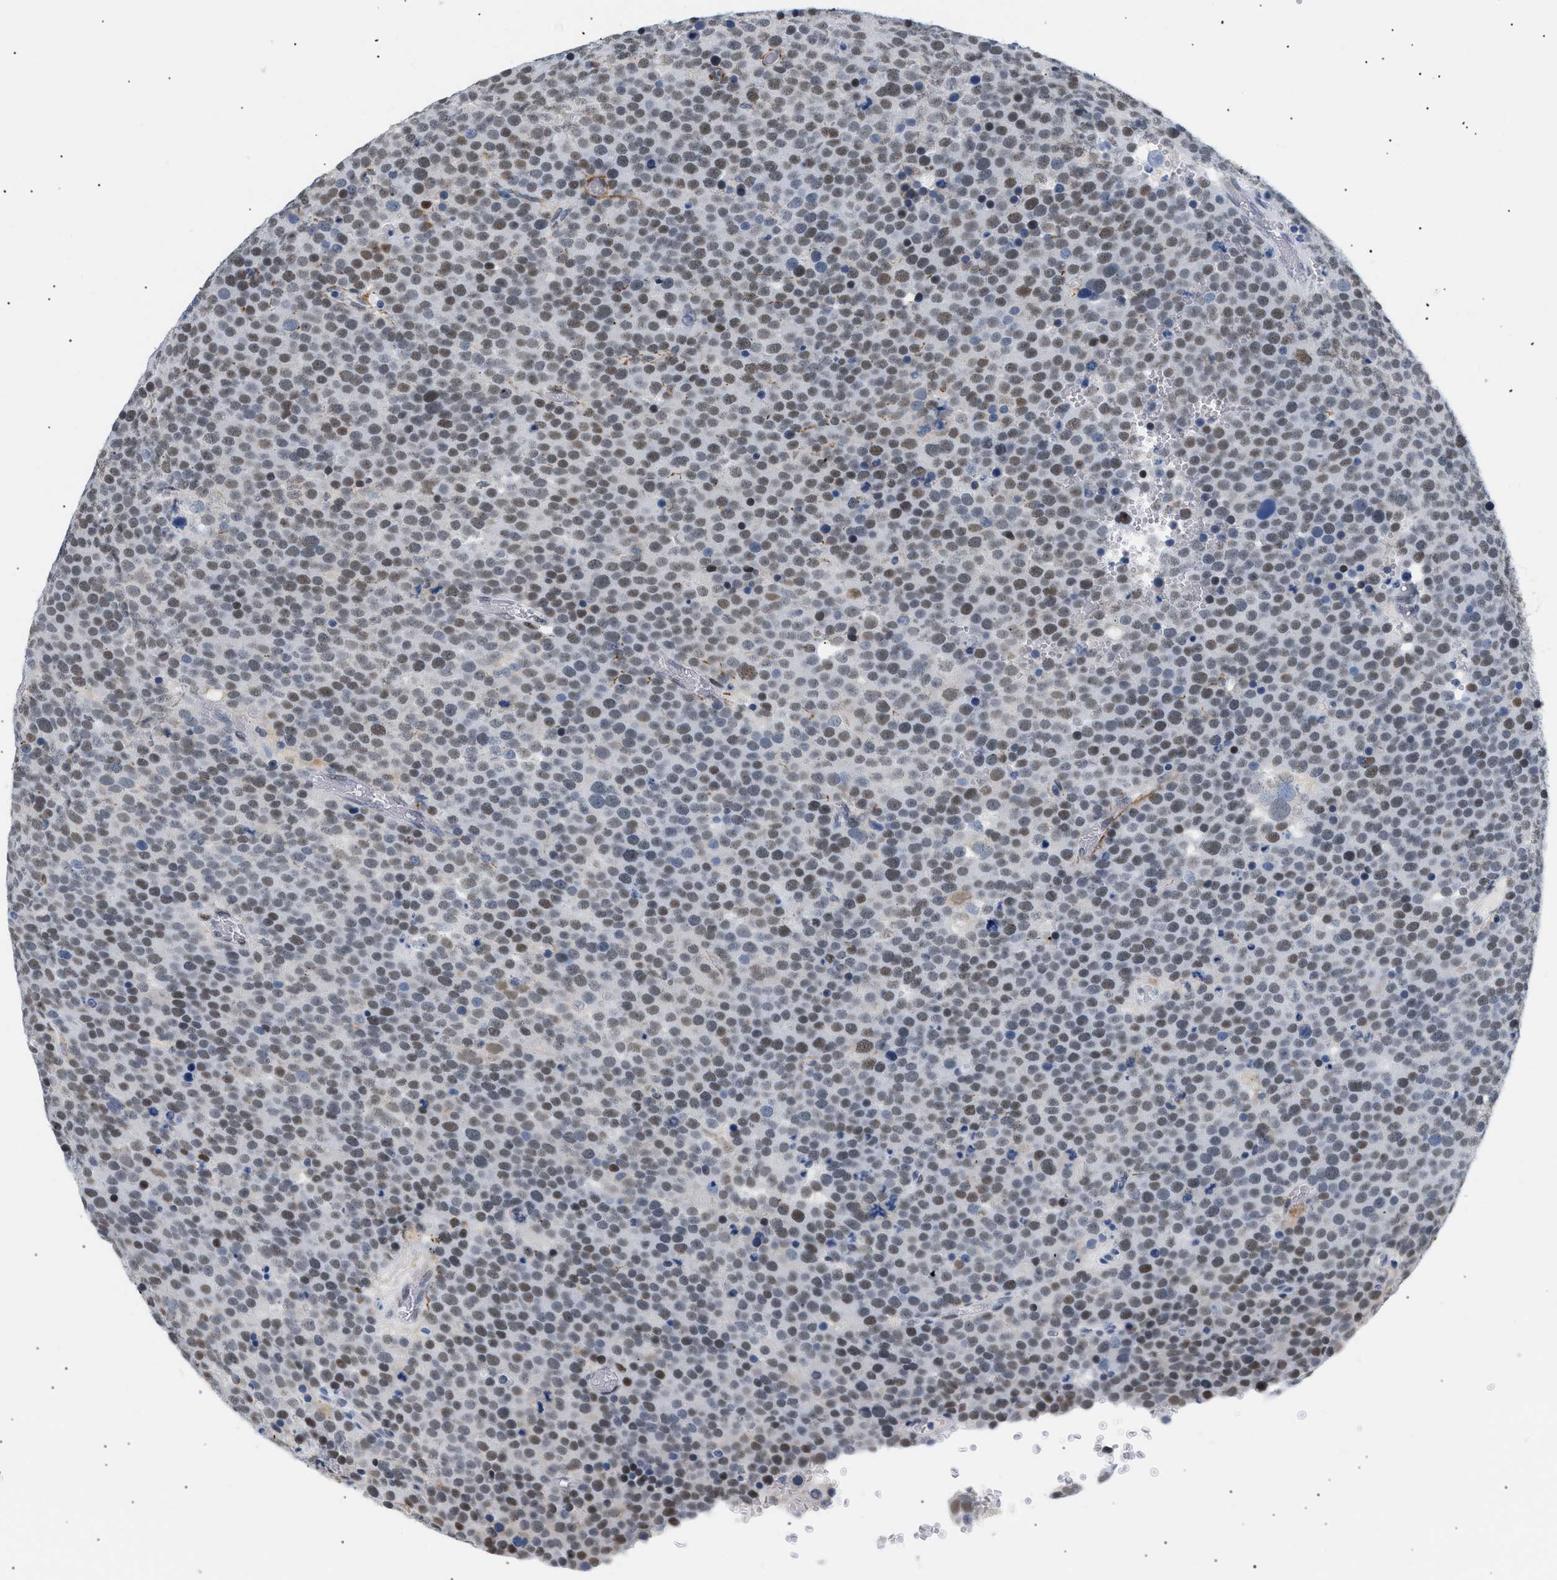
{"staining": {"intensity": "weak", "quantity": ">75%", "location": "nuclear"}, "tissue": "testis cancer", "cell_type": "Tumor cells", "image_type": "cancer", "snomed": [{"axis": "morphology", "description": "Normal tissue, NOS"}, {"axis": "morphology", "description": "Seminoma, NOS"}, {"axis": "topography", "description": "Testis"}], "caption": "Human seminoma (testis) stained with a protein marker reveals weak staining in tumor cells.", "gene": "ELN", "patient": {"sex": "male", "age": 71}}